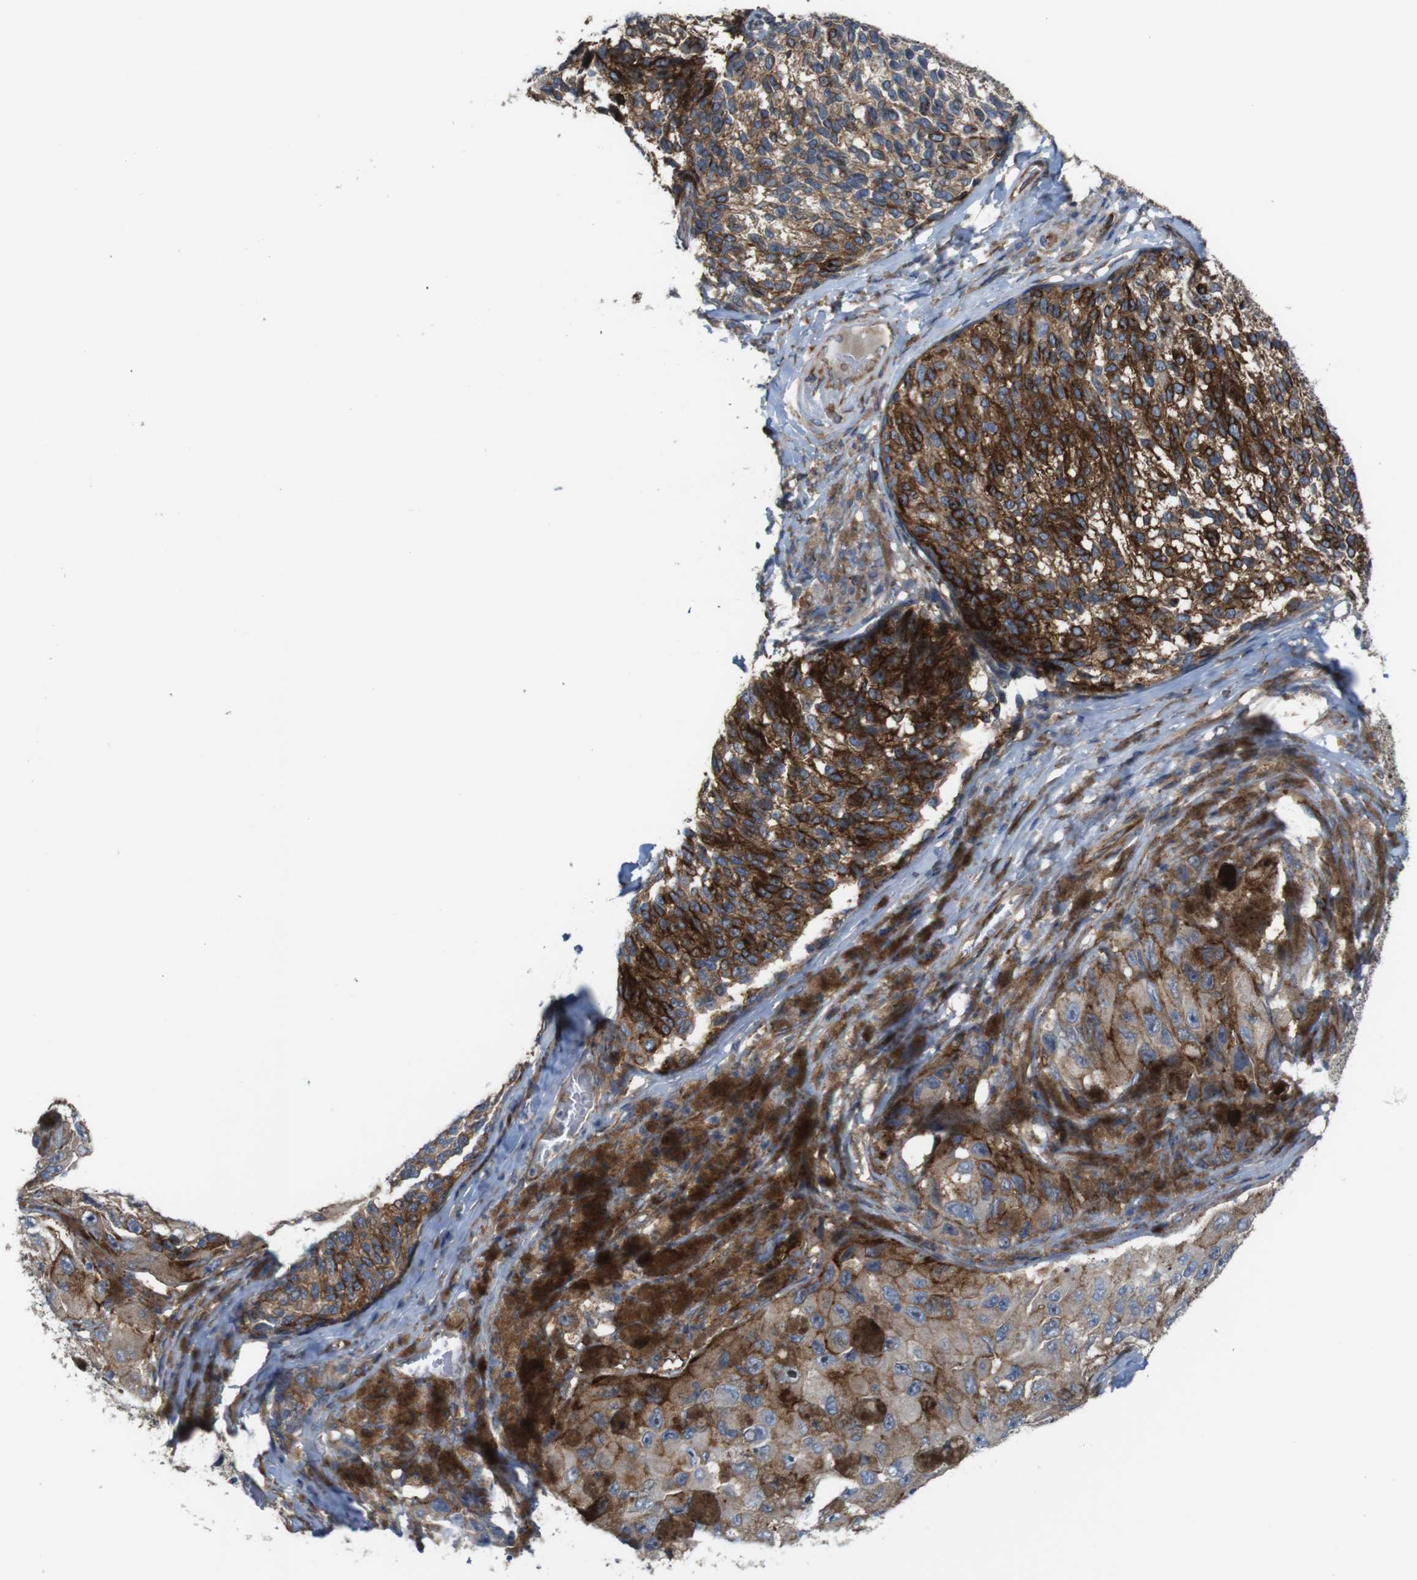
{"staining": {"intensity": "strong", "quantity": "25%-75%", "location": "cytoplasmic/membranous"}, "tissue": "melanoma", "cell_type": "Tumor cells", "image_type": "cancer", "snomed": [{"axis": "morphology", "description": "Malignant melanoma, NOS"}, {"axis": "topography", "description": "Skin"}], "caption": "Melanoma stained for a protein (brown) exhibits strong cytoplasmic/membranous positive positivity in about 25%-75% of tumor cells.", "gene": "PCOLCE2", "patient": {"sex": "female", "age": 73}}